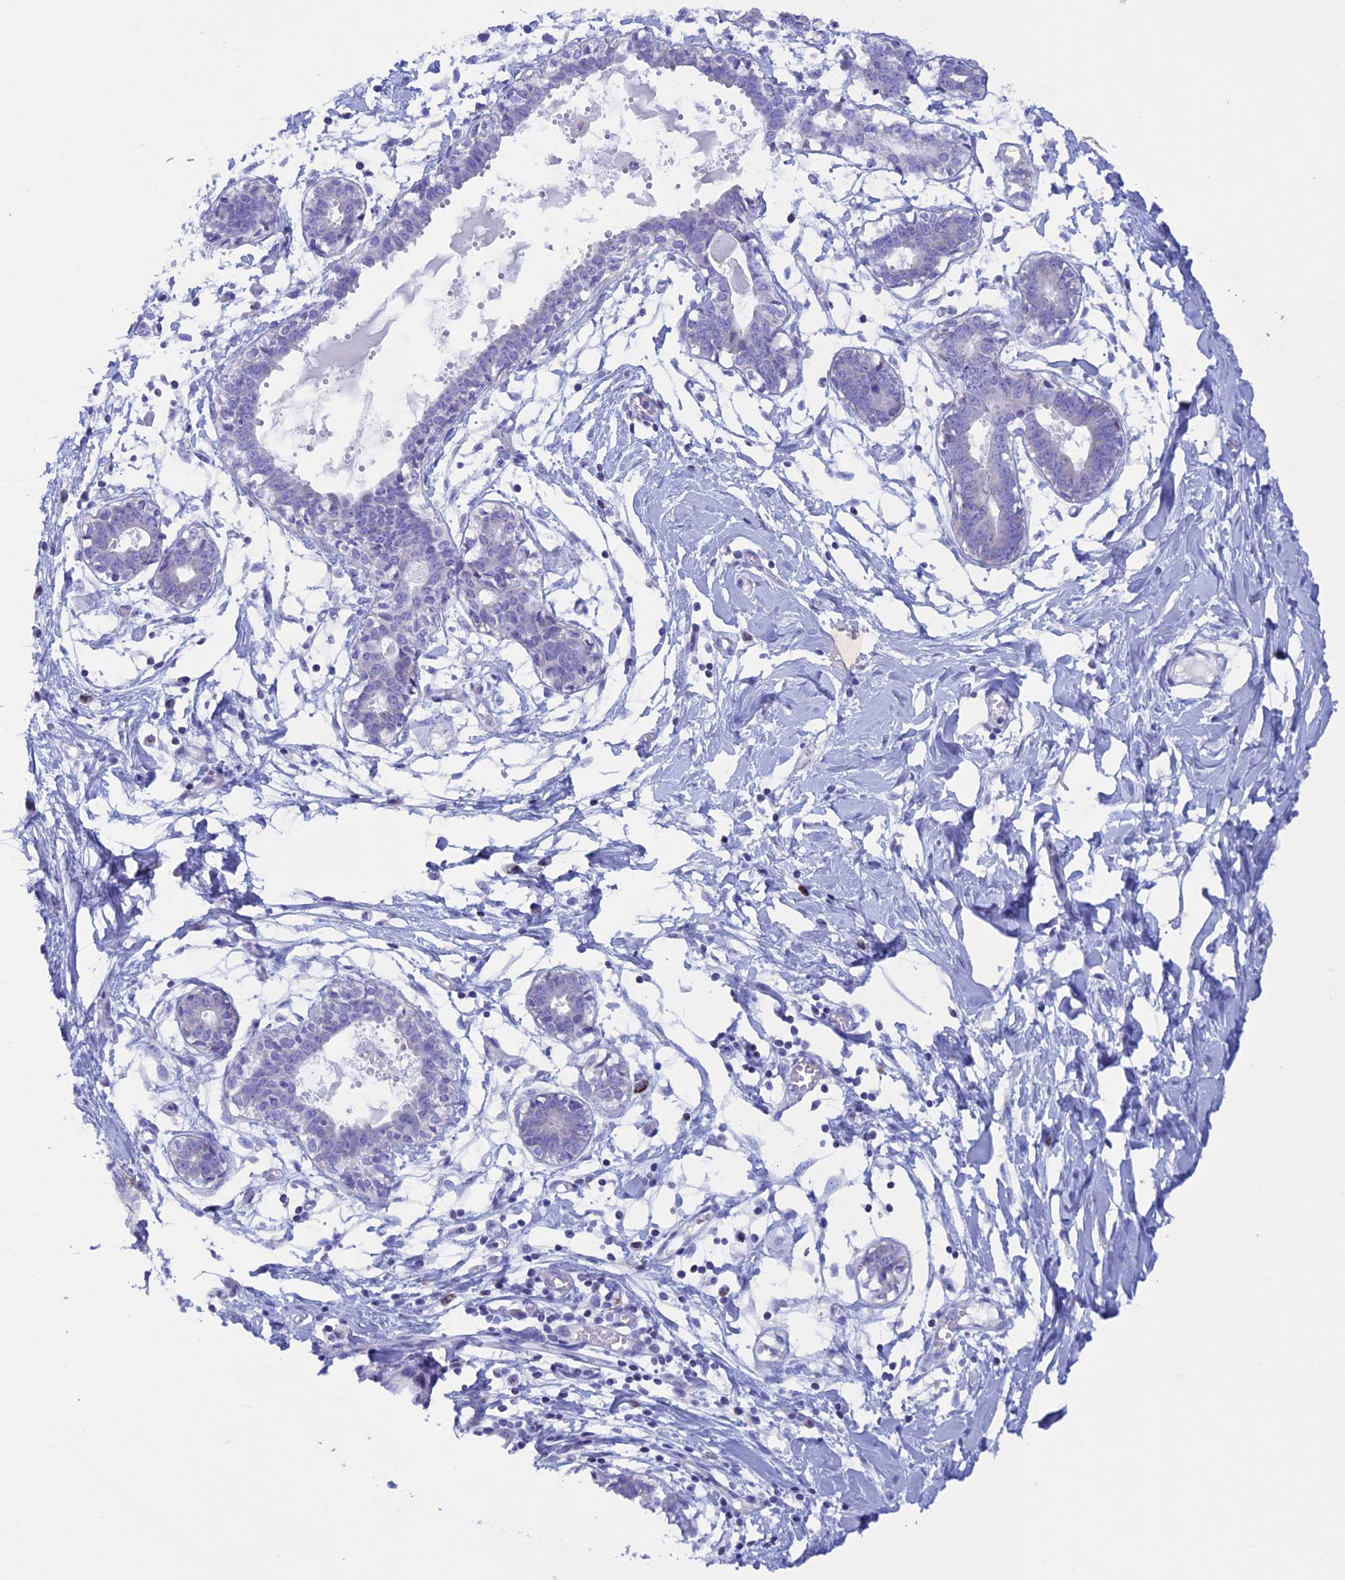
{"staining": {"intensity": "negative", "quantity": "none", "location": "none"}, "tissue": "breast", "cell_type": "Adipocytes", "image_type": "normal", "snomed": [{"axis": "morphology", "description": "Normal tissue, NOS"}, {"axis": "topography", "description": "Breast"}], "caption": "DAB immunohistochemical staining of unremarkable breast demonstrates no significant expression in adipocytes.", "gene": "ZNF563", "patient": {"sex": "female", "age": 27}}